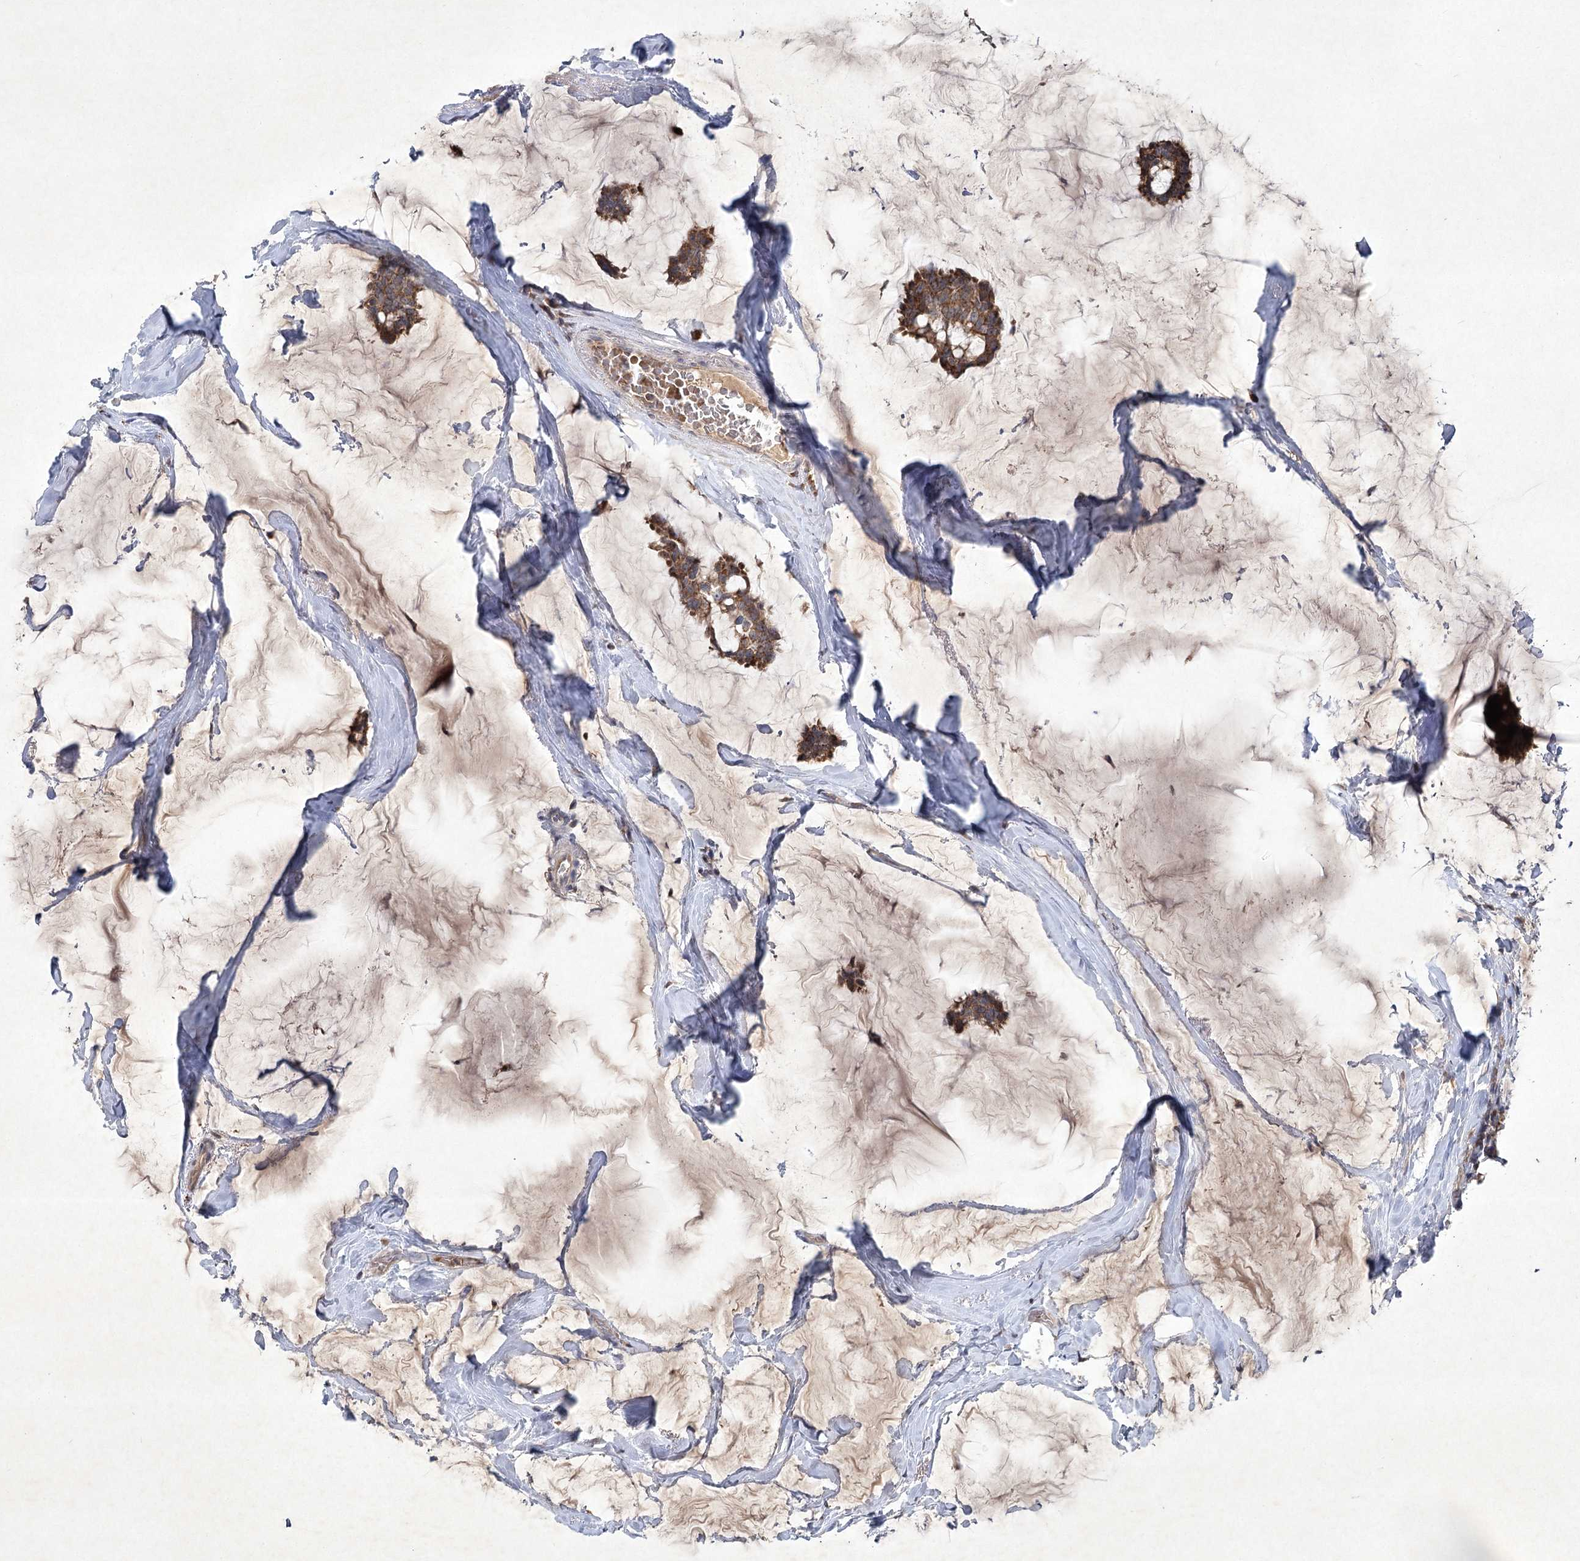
{"staining": {"intensity": "strong", "quantity": ">75%", "location": "cytoplasmic/membranous"}, "tissue": "breast cancer", "cell_type": "Tumor cells", "image_type": "cancer", "snomed": [{"axis": "morphology", "description": "Duct carcinoma"}, {"axis": "topography", "description": "Breast"}], "caption": "Immunohistochemical staining of human invasive ductal carcinoma (breast) shows high levels of strong cytoplasmic/membranous protein expression in about >75% of tumor cells.", "gene": "PYROXD2", "patient": {"sex": "female", "age": 93}}